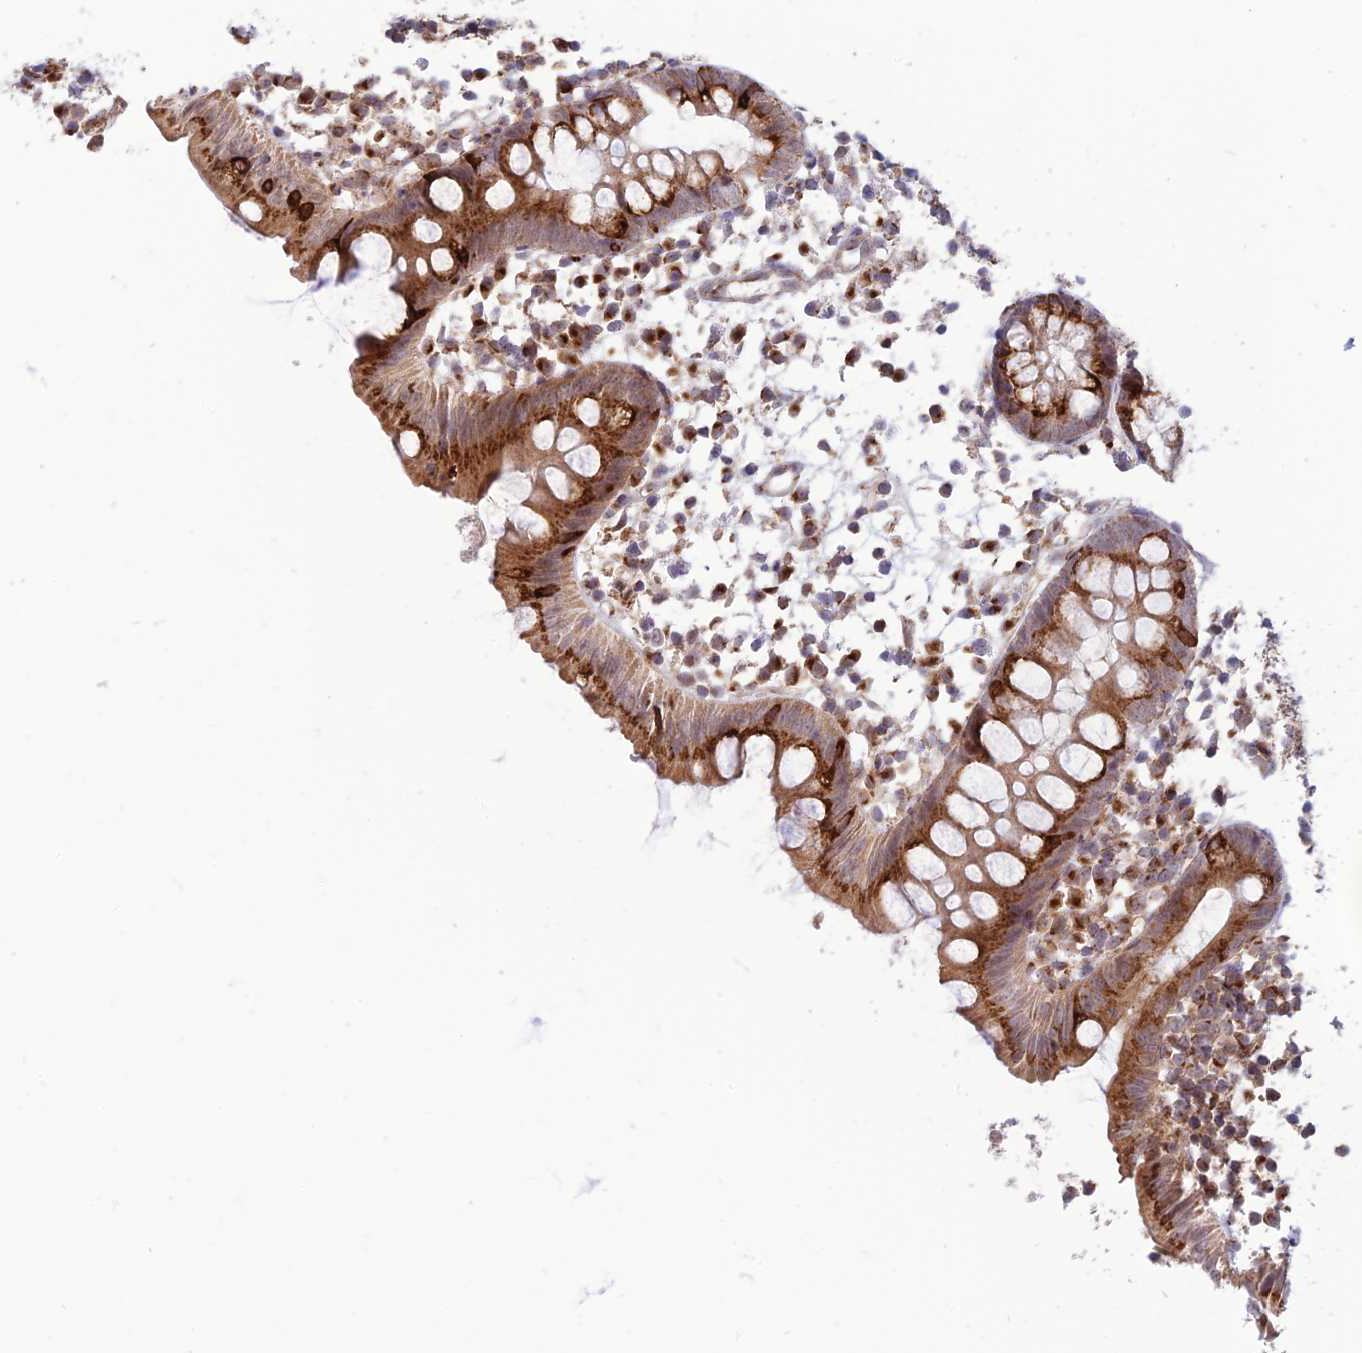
{"staining": {"intensity": "strong", "quantity": ">75%", "location": "cytoplasmic/membranous"}, "tissue": "appendix", "cell_type": "Glandular cells", "image_type": "normal", "snomed": [{"axis": "morphology", "description": "Normal tissue, NOS"}, {"axis": "topography", "description": "Appendix"}], "caption": "Immunohistochemical staining of unremarkable appendix exhibits strong cytoplasmic/membranous protein staining in about >75% of glandular cells.", "gene": "GOLGA3", "patient": {"sex": "female", "age": 20}}